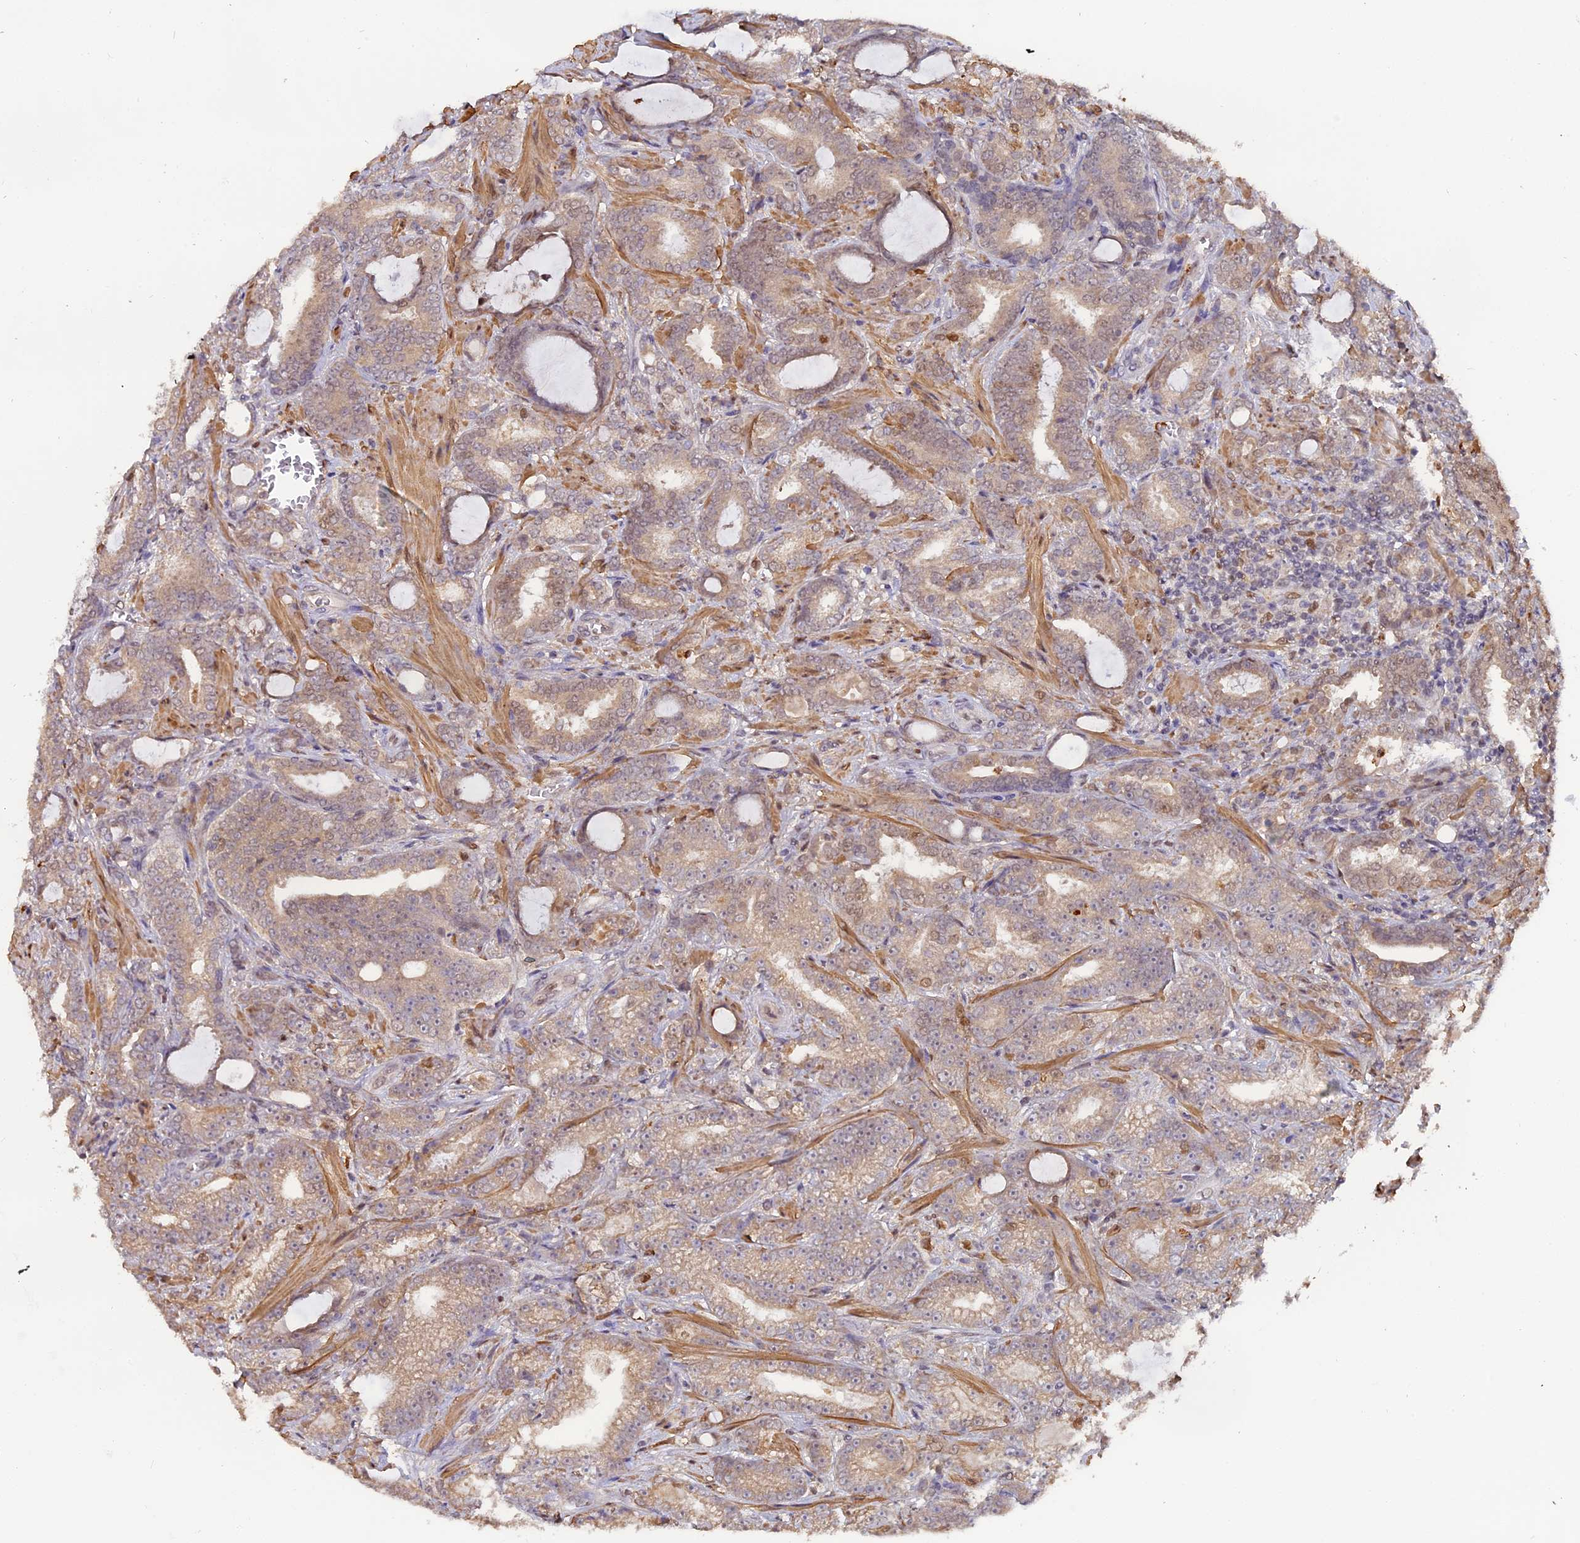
{"staining": {"intensity": "weak", "quantity": "25%-75%", "location": "cytoplasmic/membranous,nuclear"}, "tissue": "prostate cancer", "cell_type": "Tumor cells", "image_type": "cancer", "snomed": [{"axis": "morphology", "description": "Adenocarcinoma, High grade"}, {"axis": "topography", "description": "Prostate and seminal vesicle, NOS"}], "caption": "High-magnification brightfield microscopy of prostate cancer (high-grade adenocarcinoma) stained with DAB (3,3'-diaminobenzidine) (brown) and counterstained with hematoxylin (blue). tumor cells exhibit weak cytoplasmic/membranous and nuclear positivity is present in approximately25%-75% of cells. (Stains: DAB (3,3'-diaminobenzidine) in brown, nuclei in blue, Microscopy: brightfield microscopy at high magnification).", "gene": "FAM118B", "patient": {"sex": "male", "age": 67}}